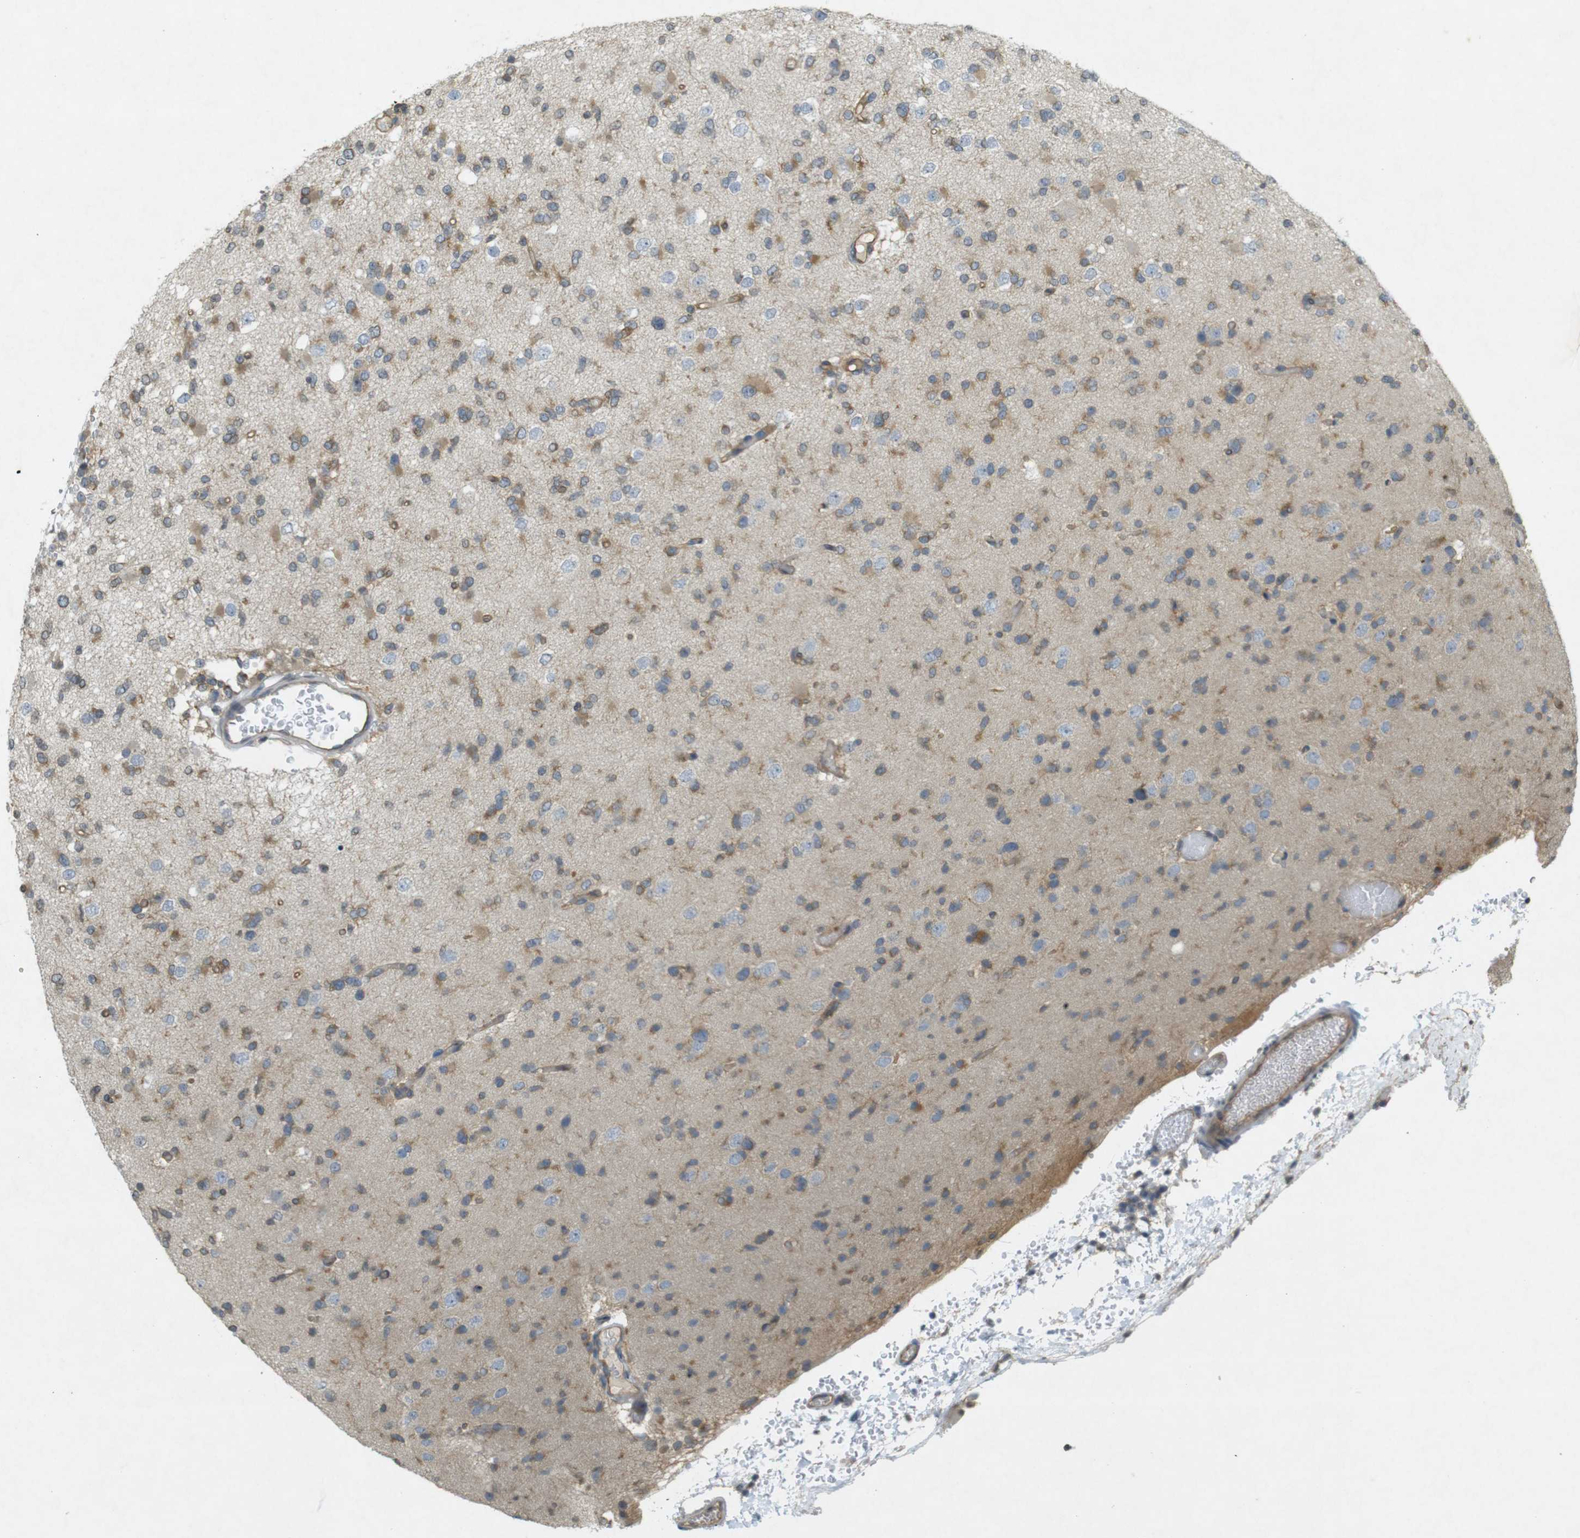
{"staining": {"intensity": "moderate", "quantity": "25%-75%", "location": "cytoplasmic/membranous"}, "tissue": "glioma", "cell_type": "Tumor cells", "image_type": "cancer", "snomed": [{"axis": "morphology", "description": "Glioma, malignant, Low grade"}, {"axis": "topography", "description": "Brain"}], "caption": "The micrograph displays a brown stain indicating the presence of a protein in the cytoplasmic/membranous of tumor cells in malignant glioma (low-grade). (IHC, brightfield microscopy, high magnification).", "gene": "KIF5B", "patient": {"sex": "female", "age": 22}}